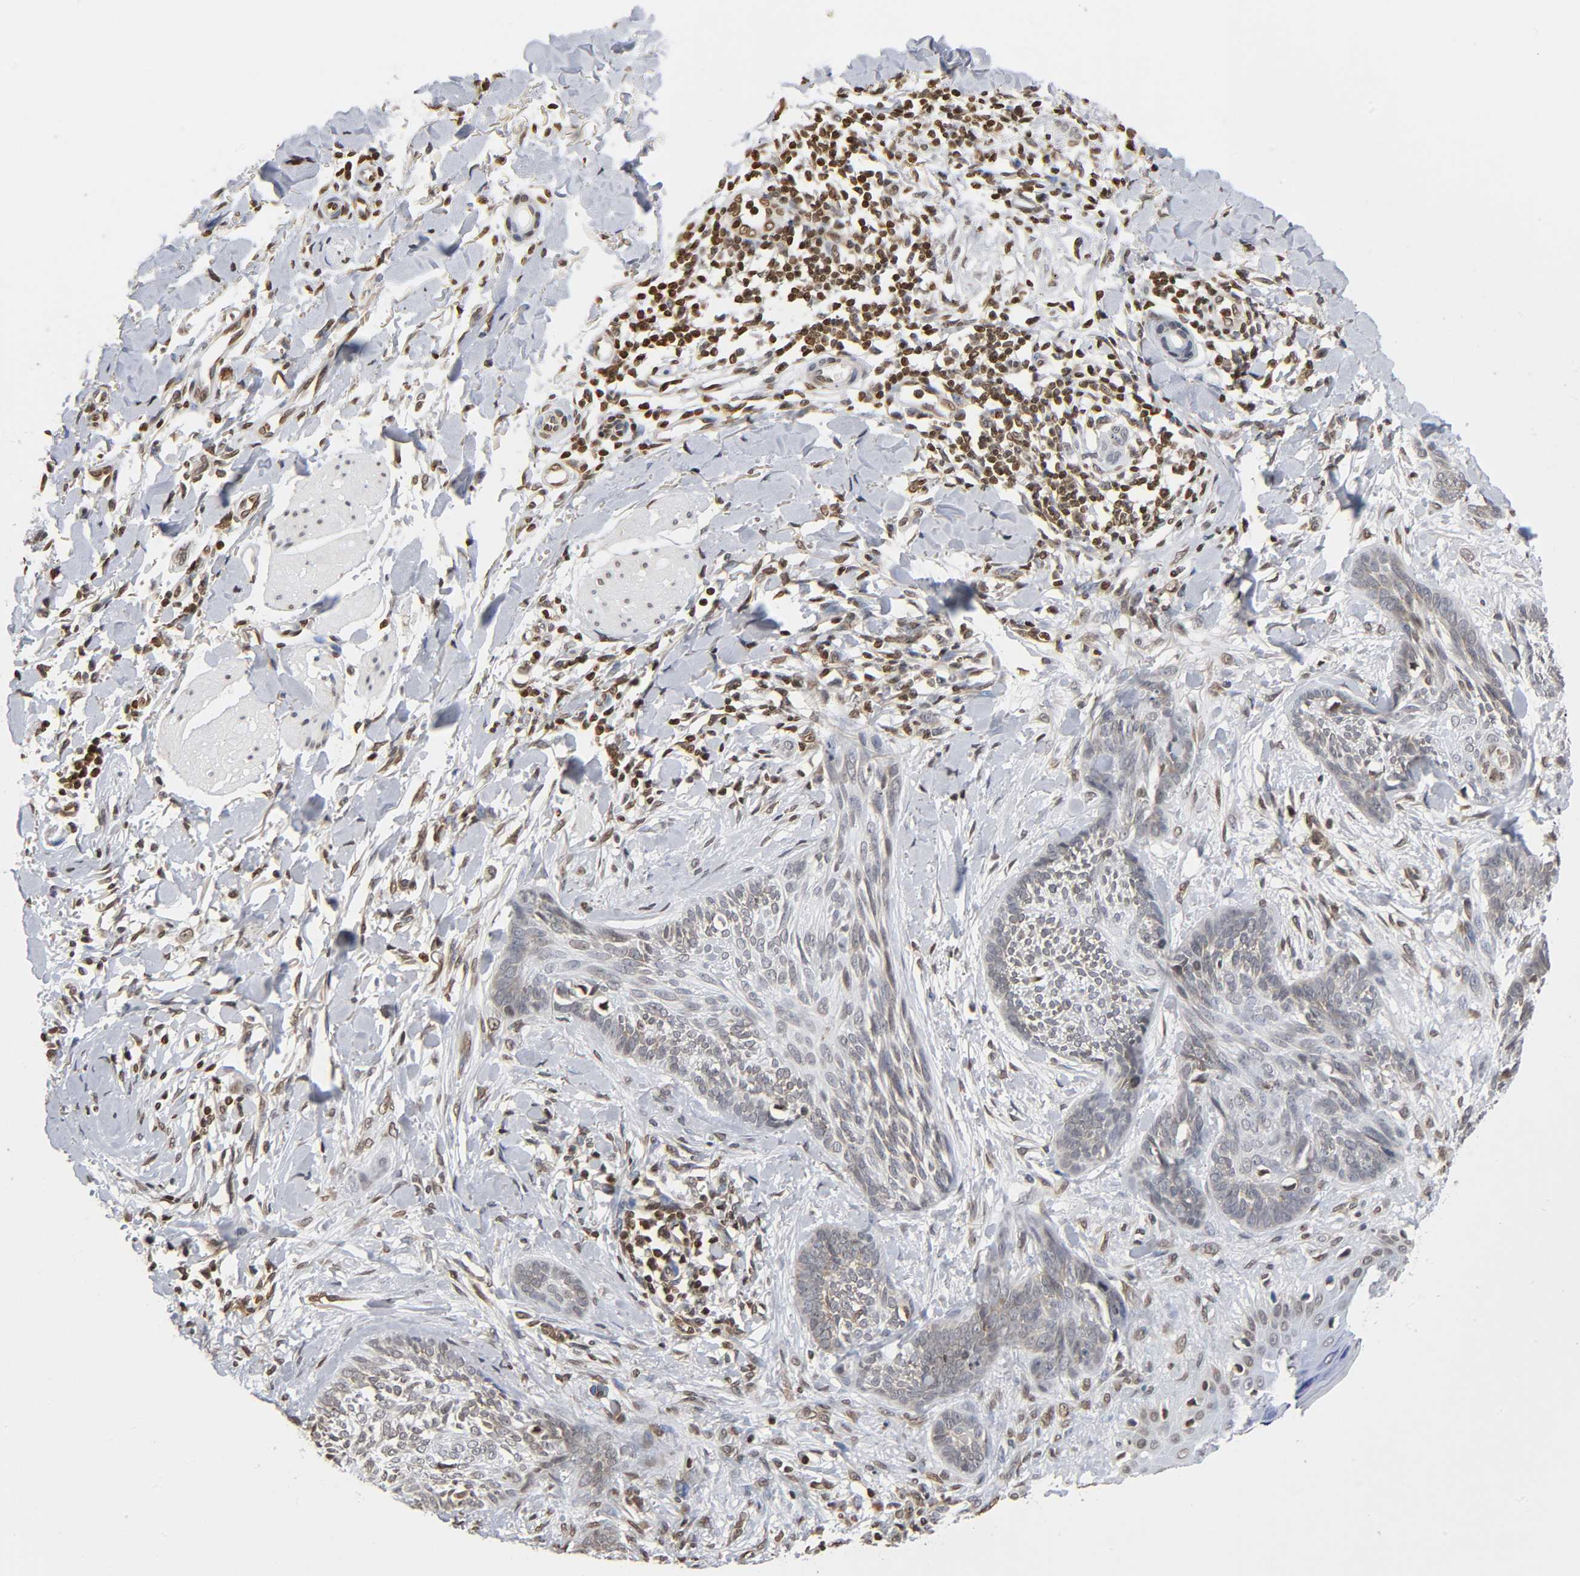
{"staining": {"intensity": "moderate", "quantity": "25%-75%", "location": "nuclear"}, "tissue": "skin cancer", "cell_type": "Tumor cells", "image_type": "cancer", "snomed": [{"axis": "morphology", "description": "Normal tissue, NOS"}, {"axis": "morphology", "description": "Basal cell carcinoma"}, {"axis": "topography", "description": "Skin"}], "caption": "Brown immunohistochemical staining in skin cancer shows moderate nuclear positivity in approximately 25%-75% of tumor cells. (IHC, brightfield microscopy, high magnification).", "gene": "HOXA6", "patient": {"sex": "male", "age": 71}}